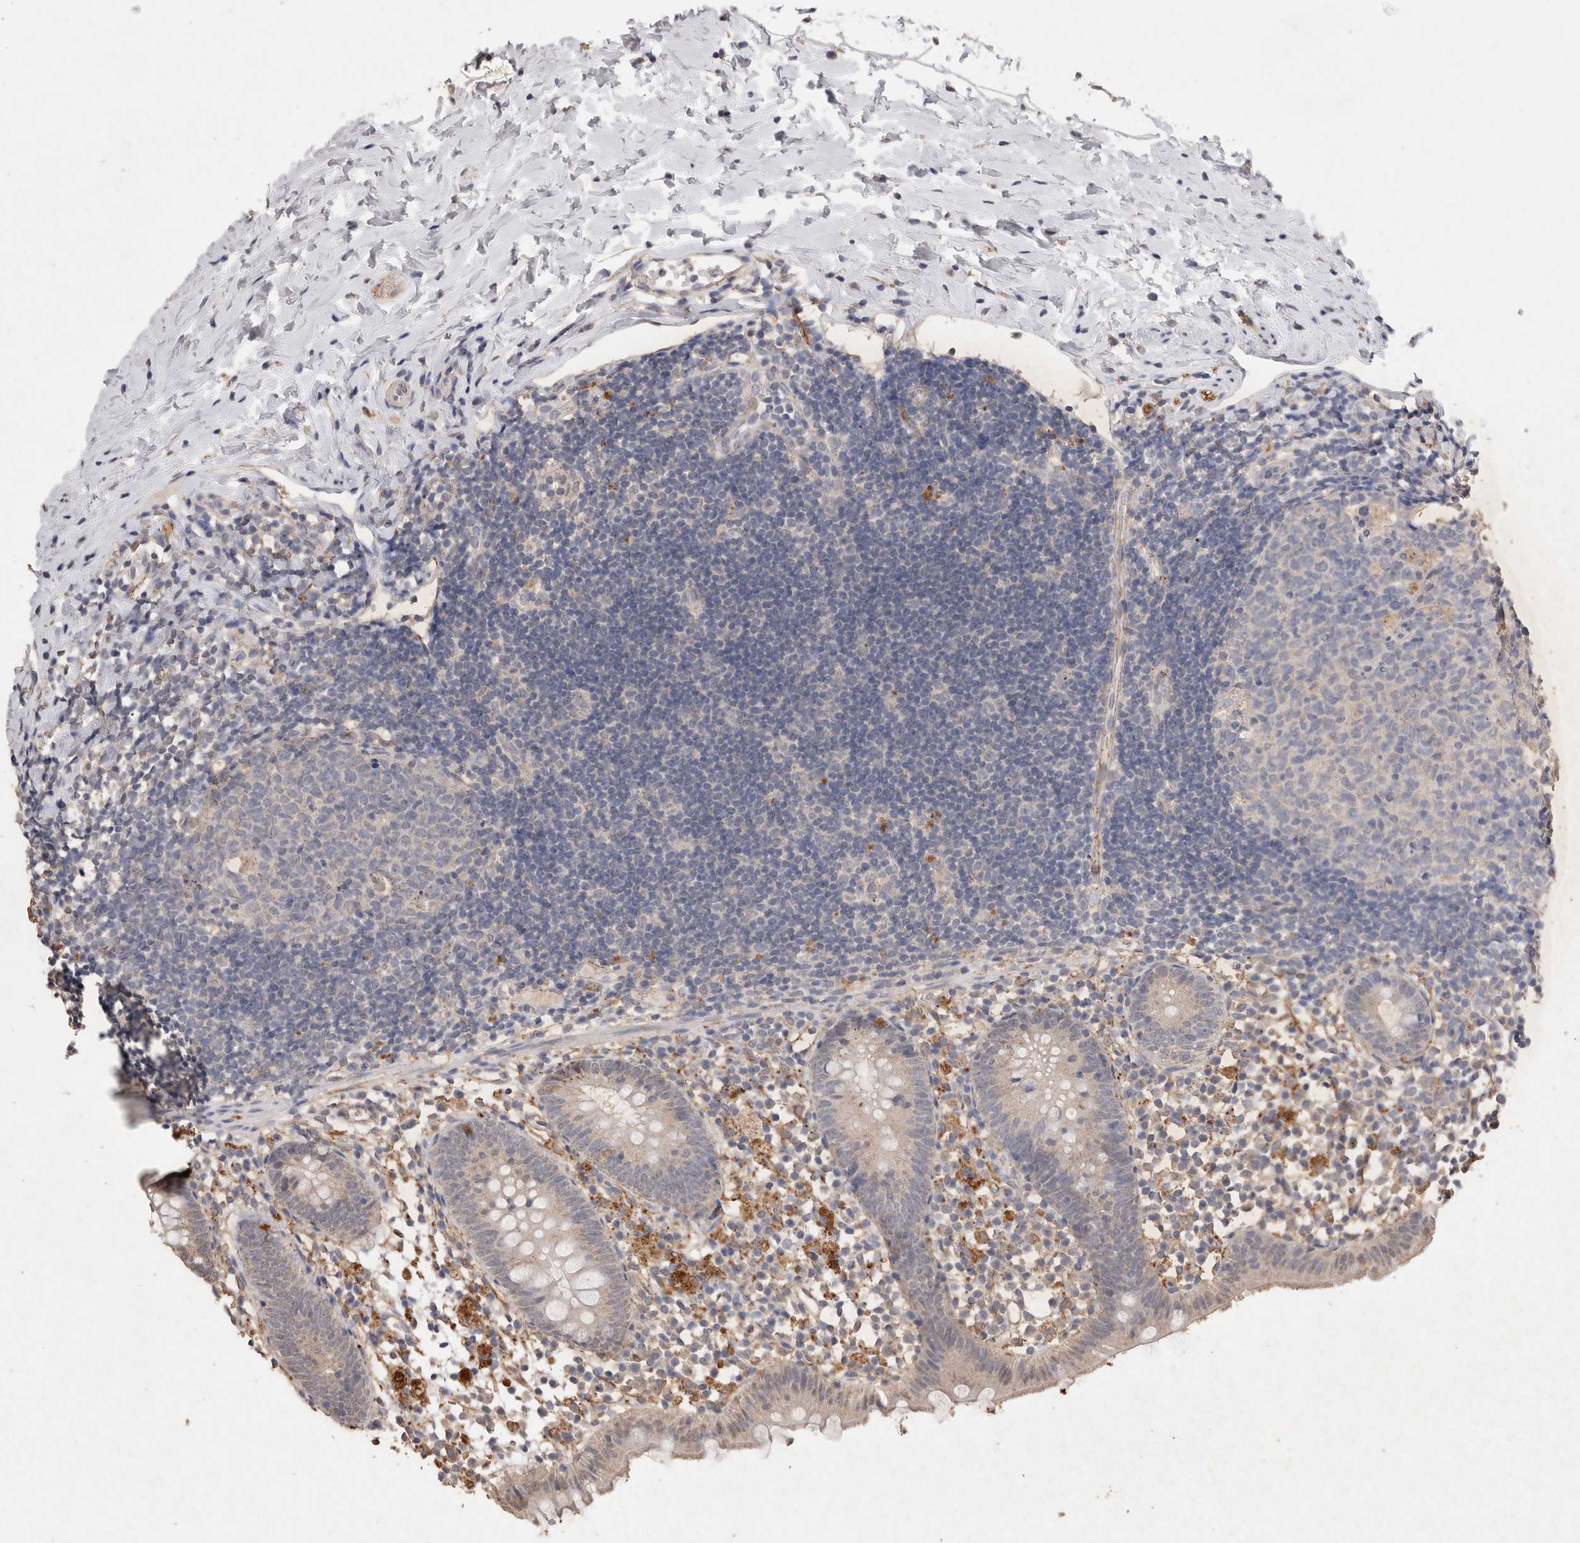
{"staining": {"intensity": "weak", "quantity": "<25%", "location": "cytoplasmic/membranous"}, "tissue": "appendix", "cell_type": "Glandular cells", "image_type": "normal", "snomed": [{"axis": "morphology", "description": "Normal tissue, NOS"}, {"axis": "topography", "description": "Appendix"}], "caption": "High magnification brightfield microscopy of benign appendix stained with DAB (brown) and counterstained with hematoxylin (blue): glandular cells show no significant expression. (Stains: DAB (3,3'-diaminobenzidine) IHC with hematoxylin counter stain, Microscopy: brightfield microscopy at high magnification).", "gene": "CDH6", "patient": {"sex": "female", "age": 20}}